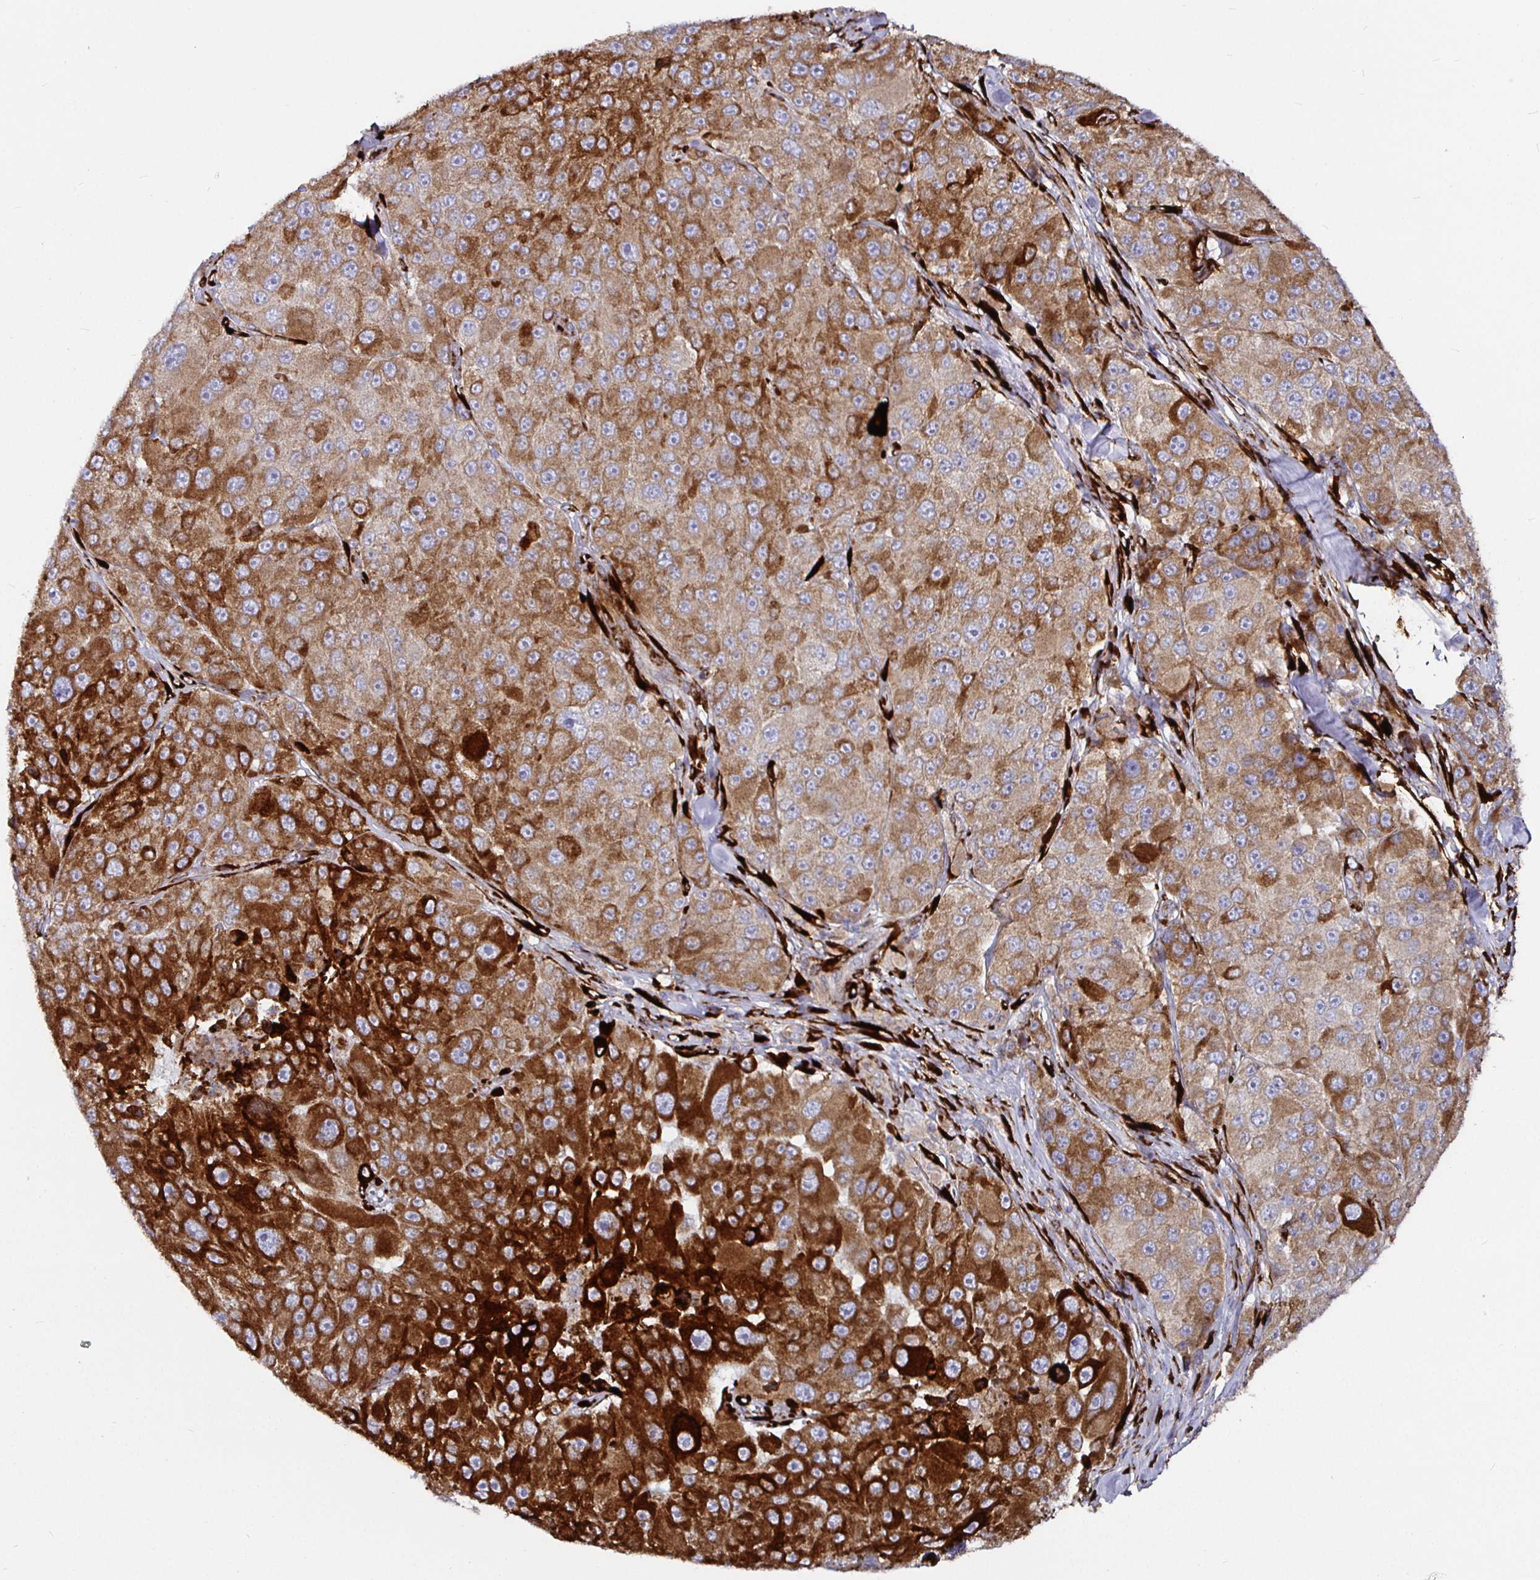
{"staining": {"intensity": "strong", "quantity": ">75%", "location": "cytoplasmic/membranous"}, "tissue": "melanoma", "cell_type": "Tumor cells", "image_type": "cancer", "snomed": [{"axis": "morphology", "description": "Malignant melanoma, Metastatic site"}, {"axis": "topography", "description": "Lymph node"}], "caption": "Immunohistochemical staining of melanoma reveals high levels of strong cytoplasmic/membranous protein positivity in approximately >75% of tumor cells. The protein of interest is stained brown, and the nuclei are stained in blue (DAB IHC with brightfield microscopy, high magnification).", "gene": "P4HA2", "patient": {"sex": "male", "age": 62}}